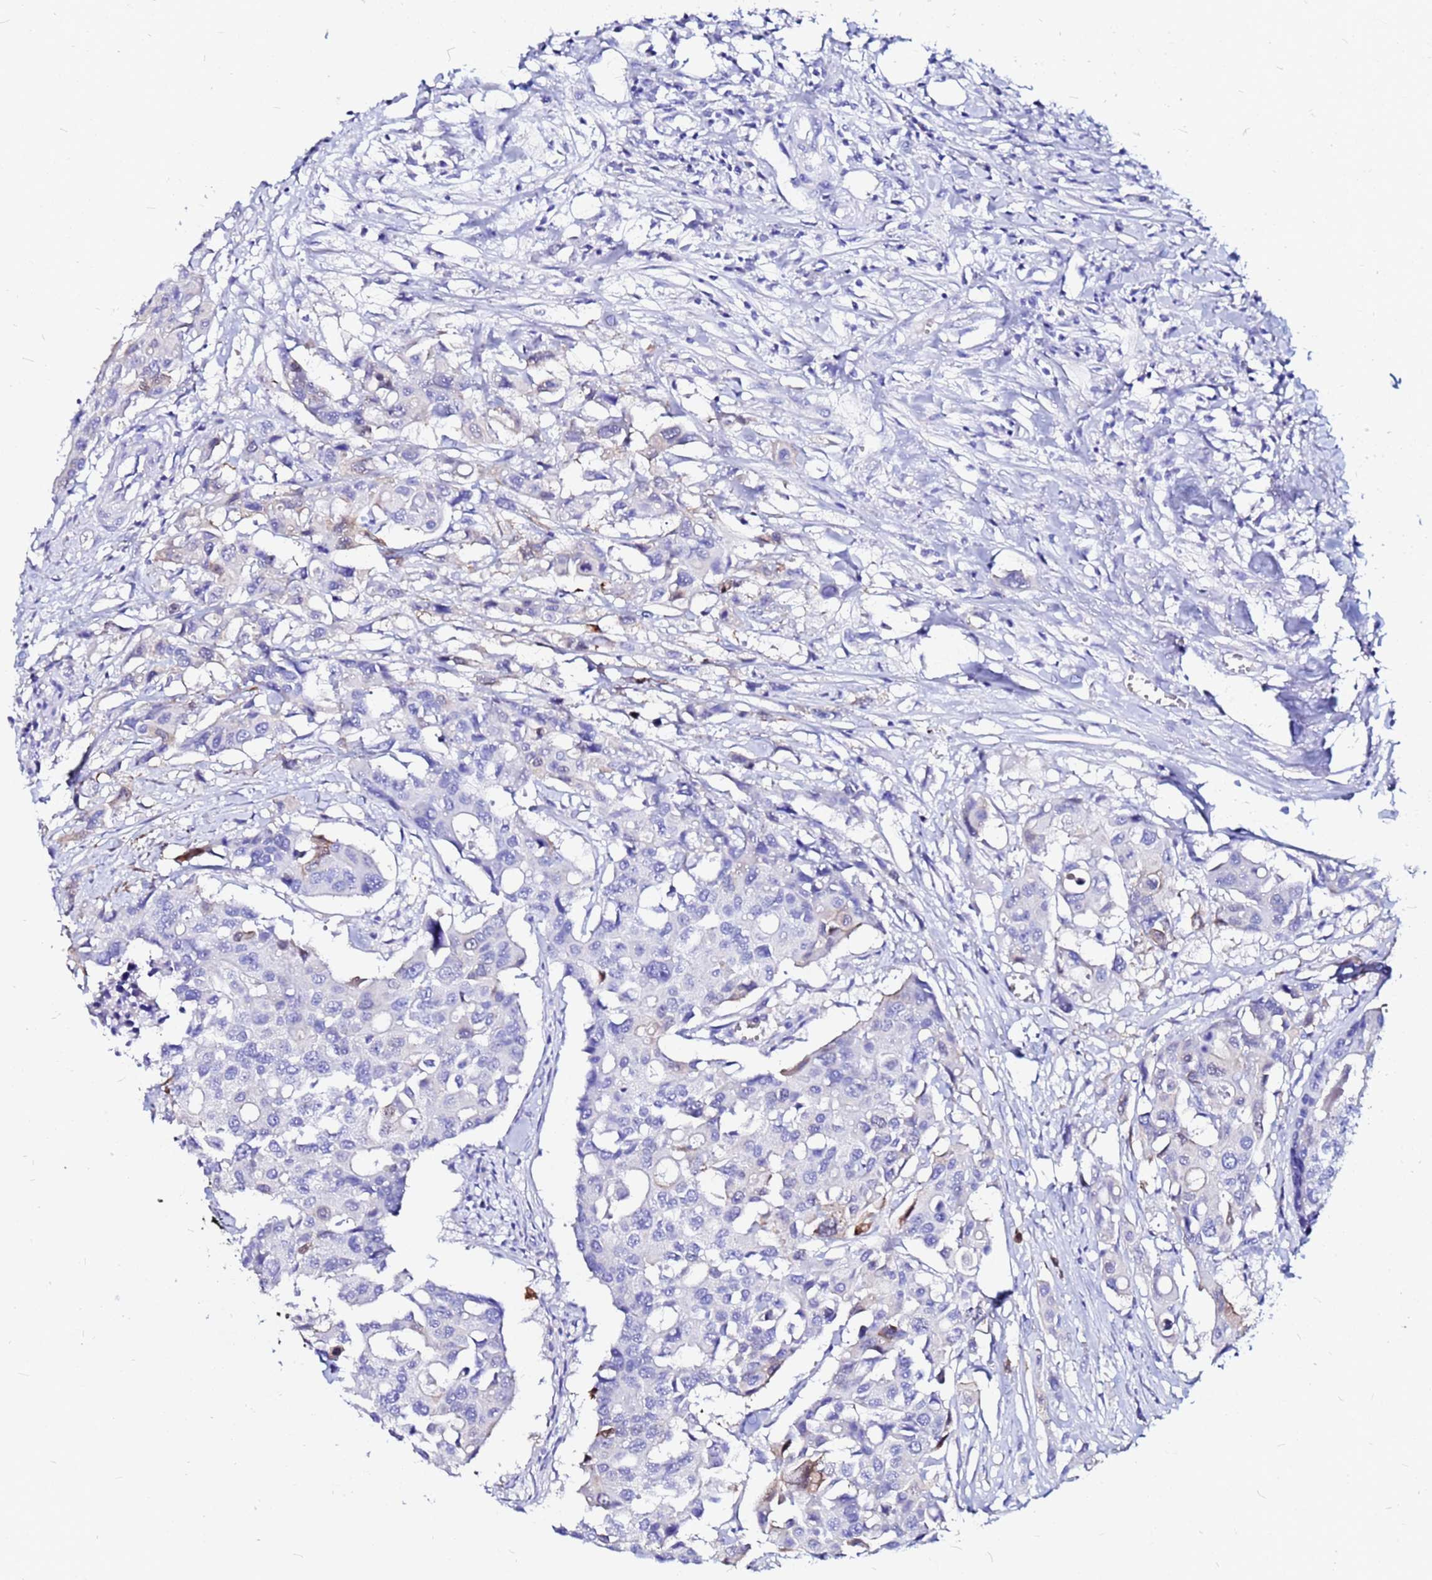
{"staining": {"intensity": "negative", "quantity": "none", "location": "none"}, "tissue": "colorectal cancer", "cell_type": "Tumor cells", "image_type": "cancer", "snomed": [{"axis": "morphology", "description": "Adenocarcinoma, NOS"}, {"axis": "topography", "description": "Colon"}], "caption": "DAB immunohistochemical staining of adenocarcinoma (colorectal) displays no significant expression in tumor cells.", "gene": "PPP1R14C", "patient": {"sex": "male", "age": 77}}